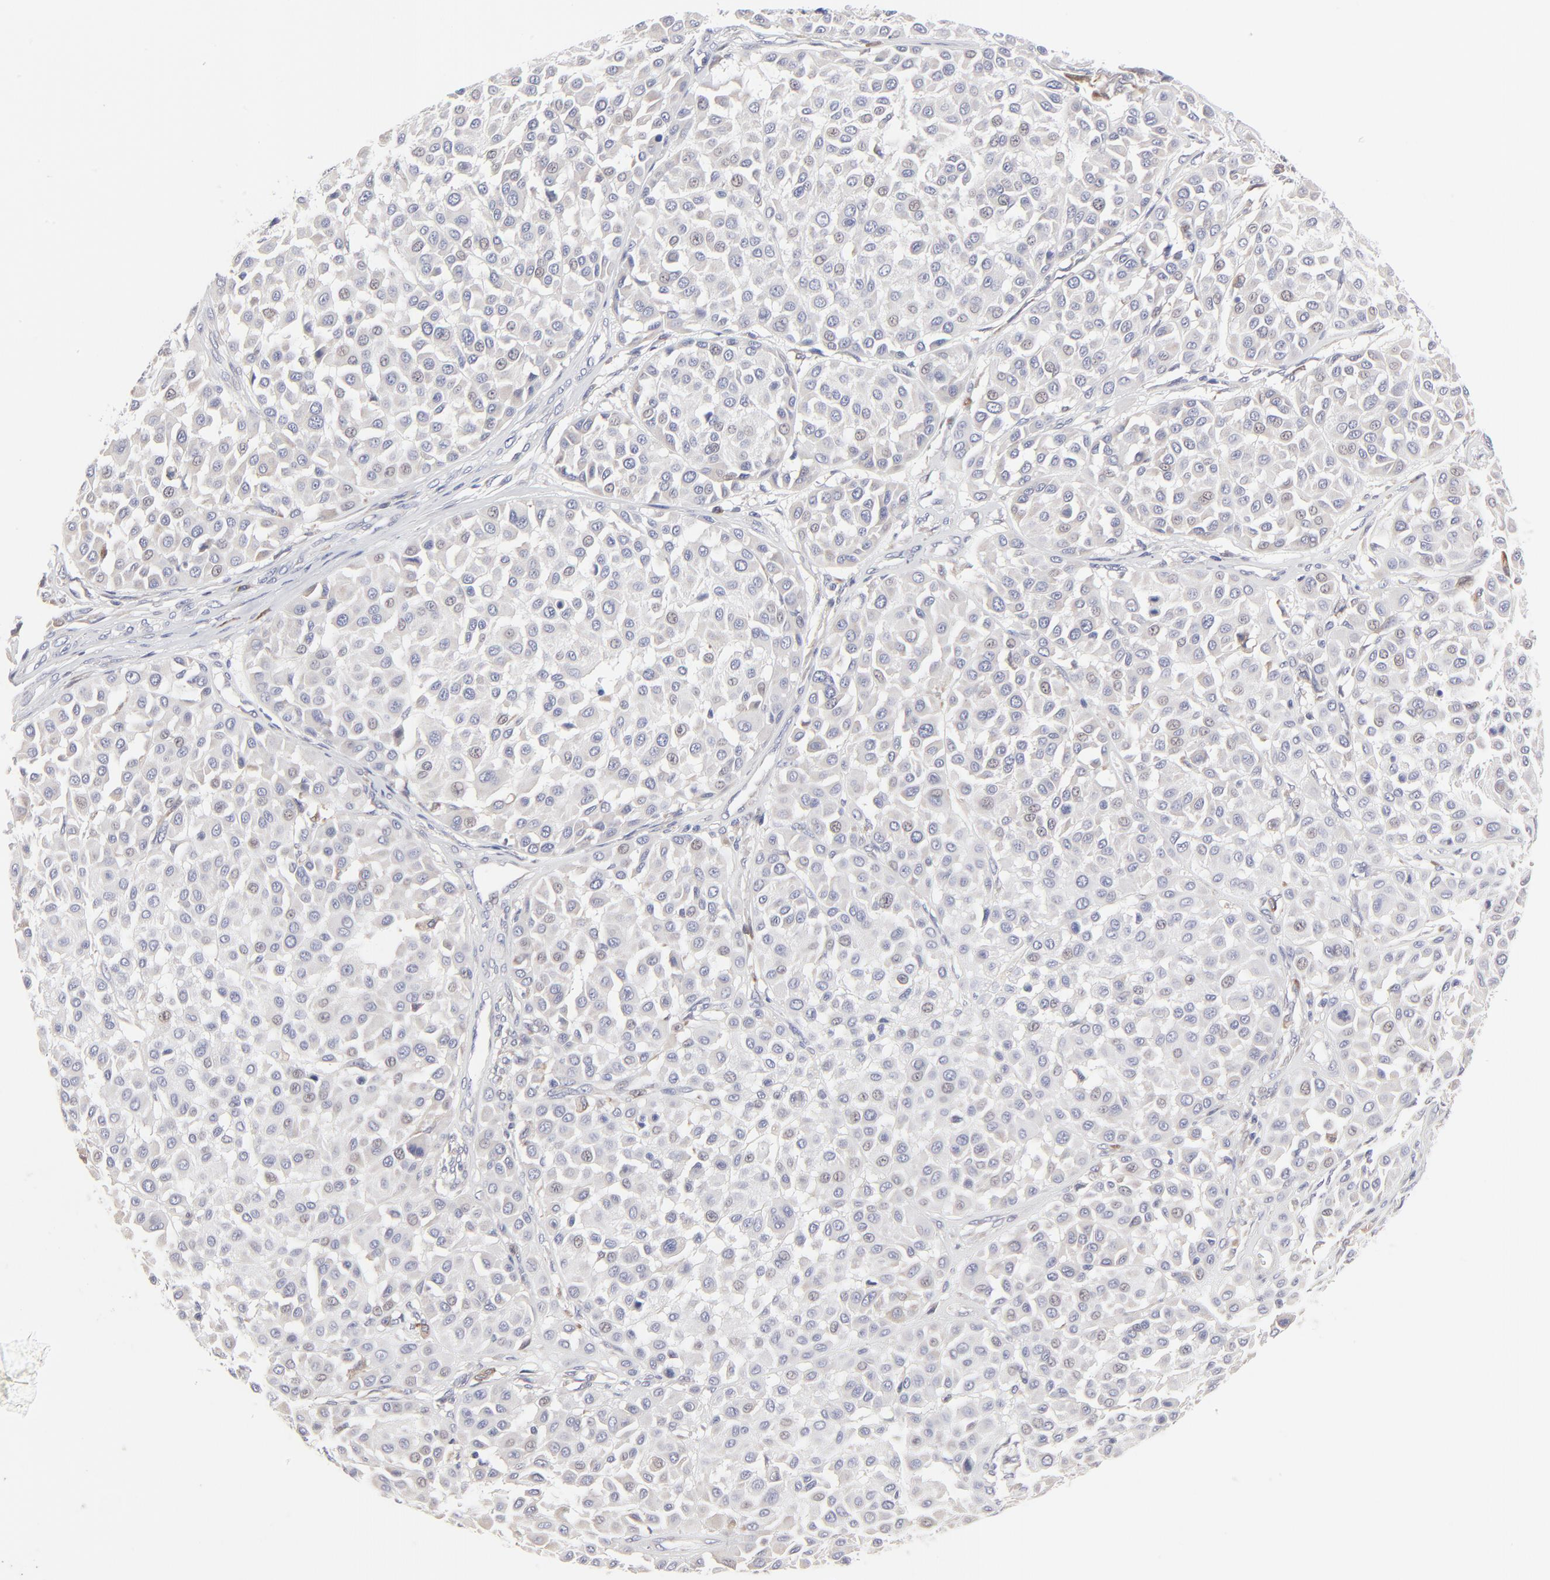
{"staining": {"intensity": "weak", "quantity": "<25%", "location": "cytoplasmic/membranous"}, "tissue": "melanoma", "cell_type": "Tumor cells", "image_type": "cancer", "snomed": [{"axis": "morphology", "description": "Malignant melanoma, Metastatic site"}, {"axis": "topography", "description": "Soft tissue"}], "caption": "Tumor cells show no significant positivity in malignant melanoma (metastatic site).", "gene": "TRIM22", "patient": {"sex": "male", "age": 41}}